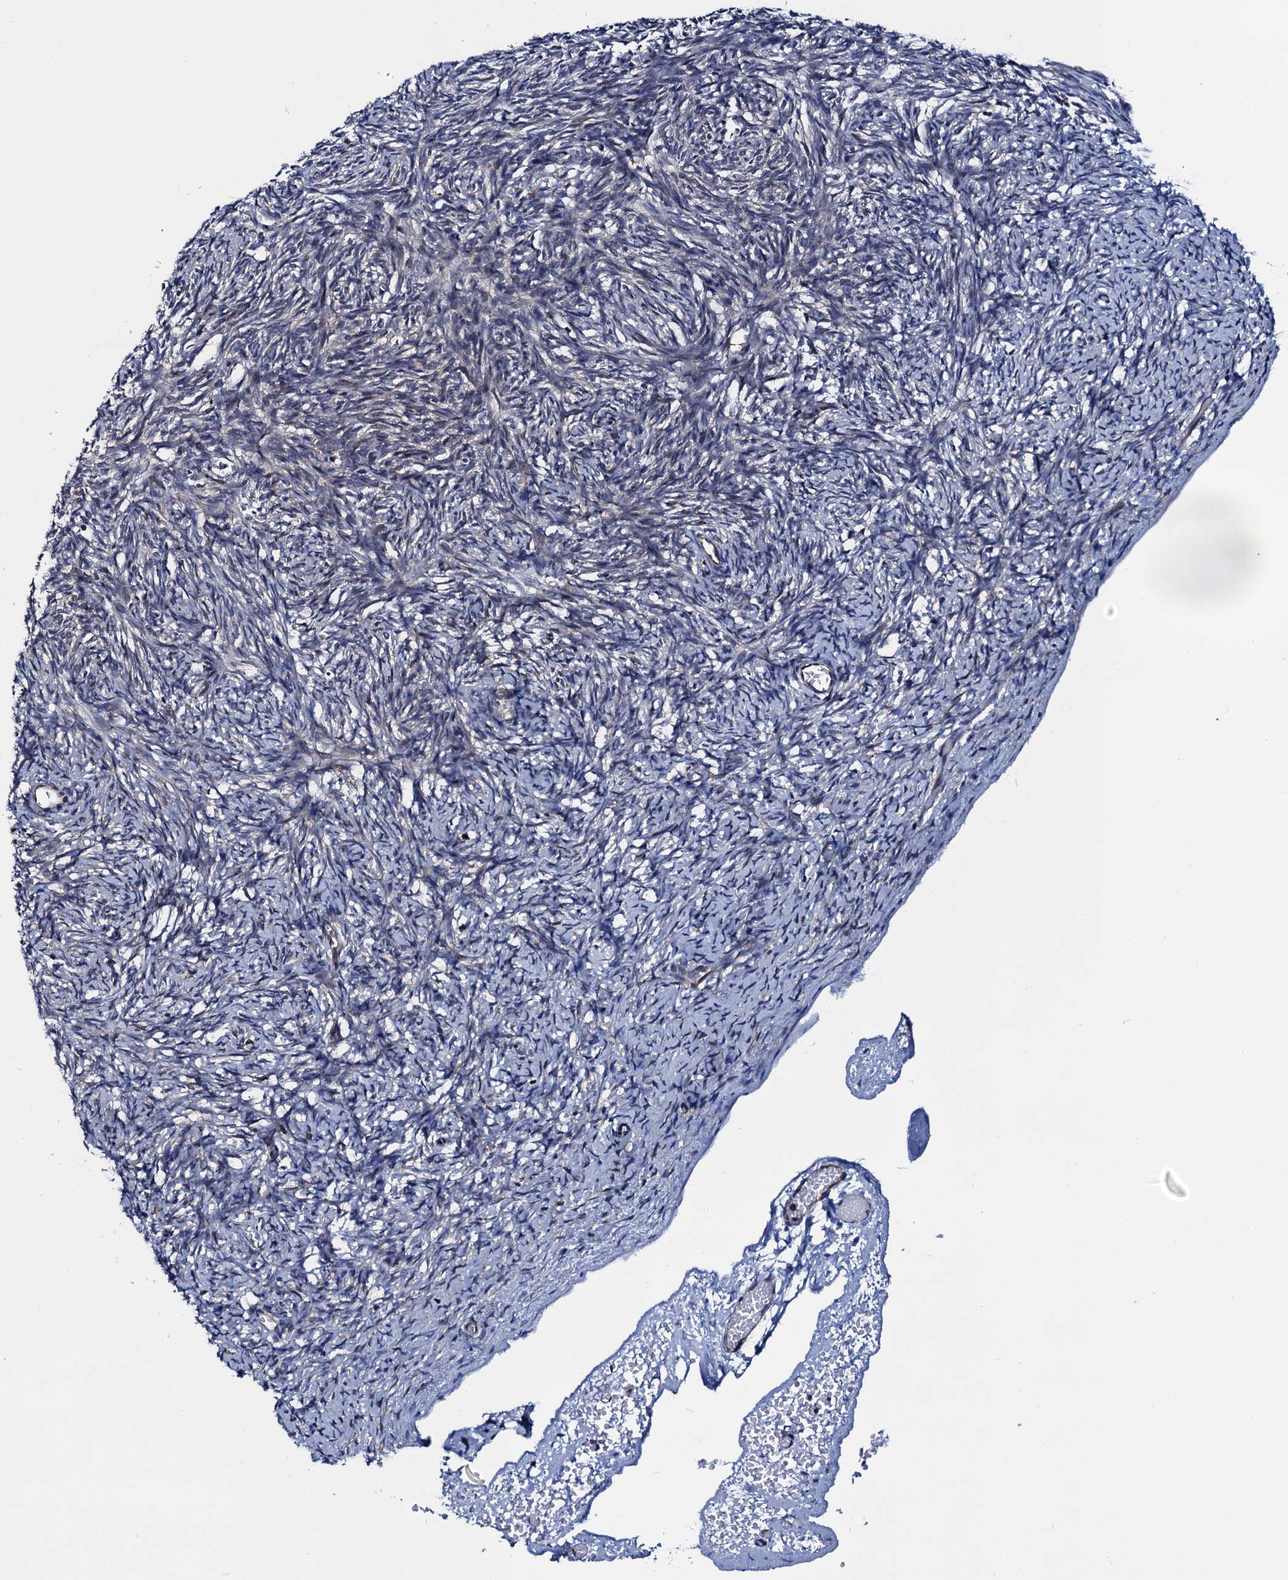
{"staining": {"intensity": "negative", "quantity": "none", "location": "none"}, "tissue": "ovary", "cell_type": "Follicle cells", "image_type": "normal", "snomed": [{"axis": "morphology", "description": "Normal tissue, NOS"}, {"axis": "topography", "description": "Ovary"}], "caption": "This is an immunohistochemistry (IHC) image of unremarkable ovary. There is no expression in follicle cells.", "gene": "PGLS", "patient": {"sex": "female", "age": 34}}